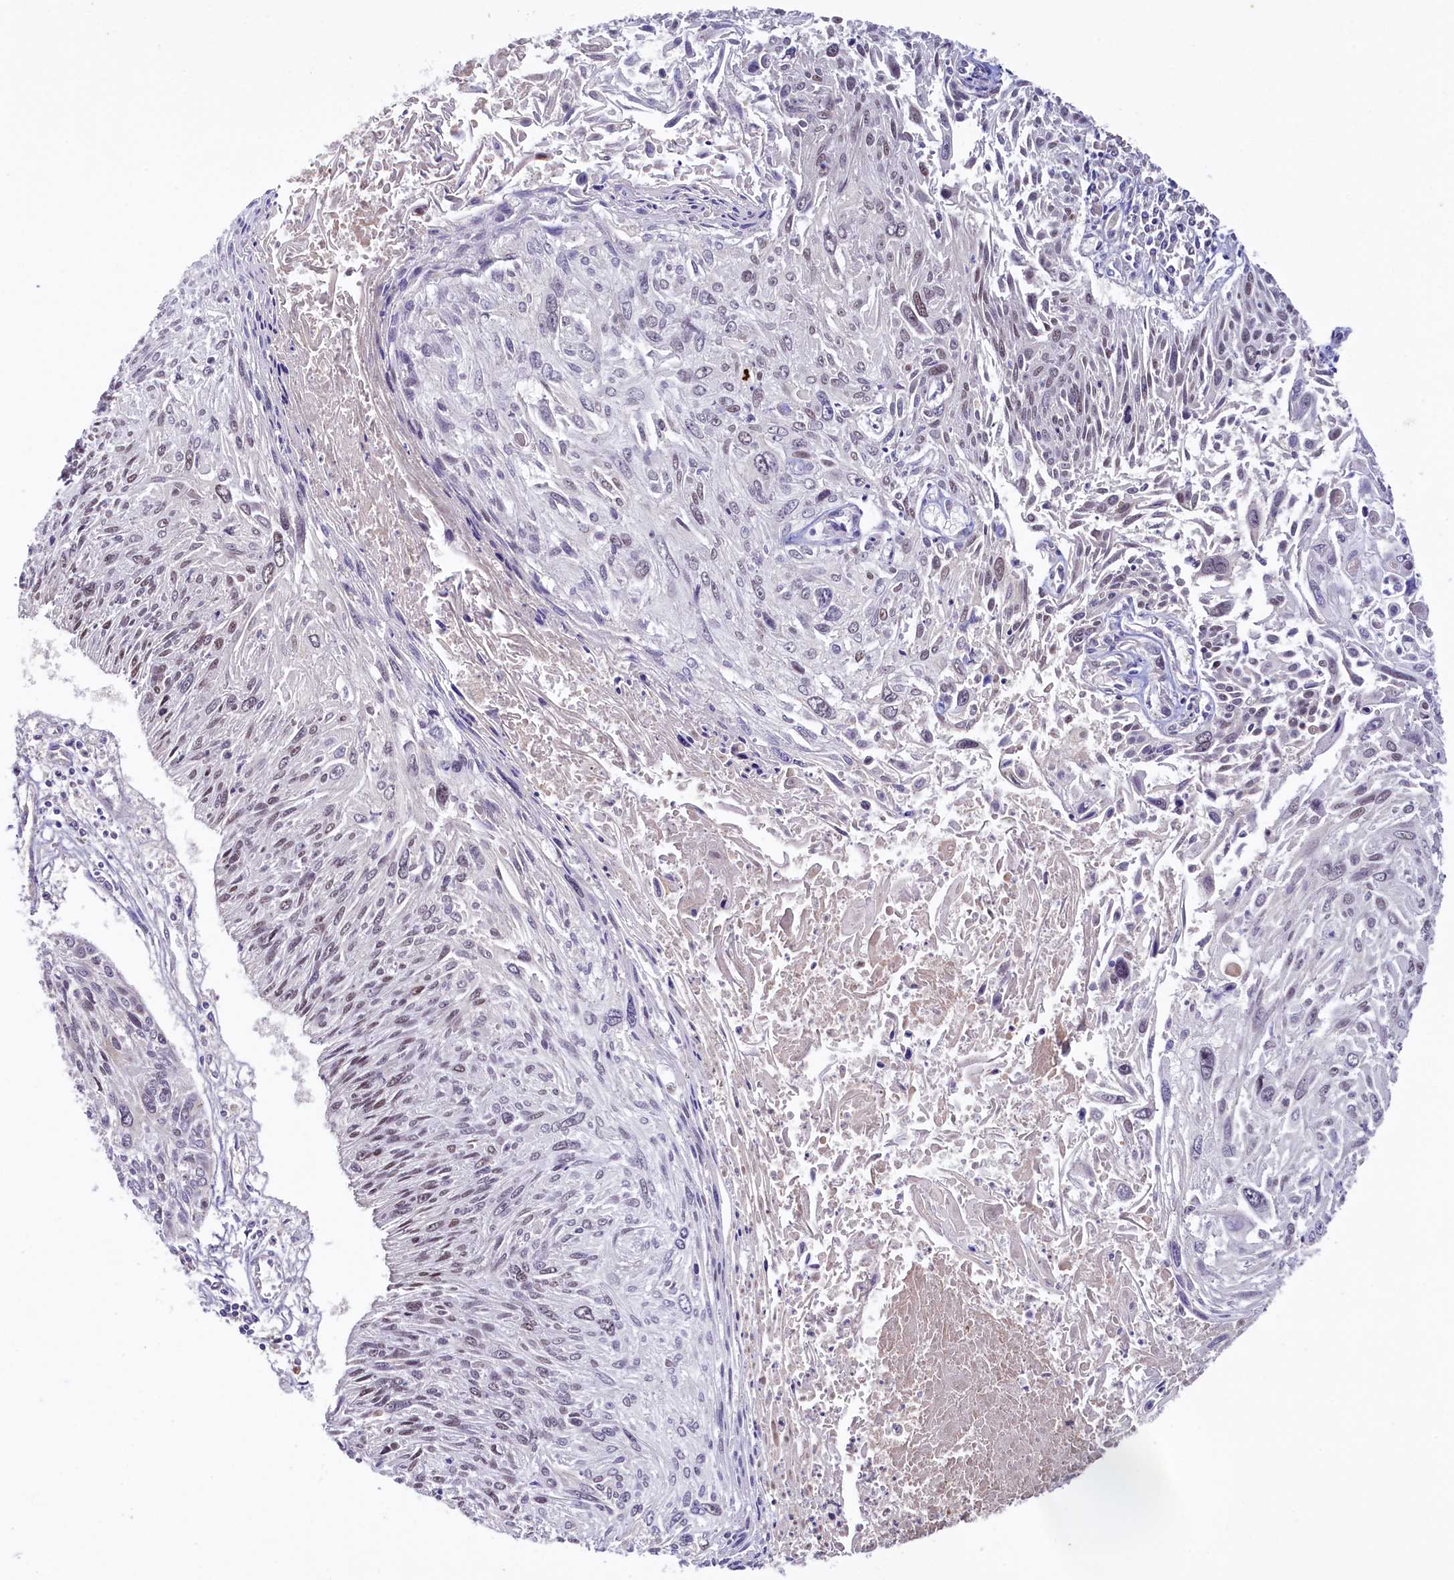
{"staining": {"intensity": "moderate", "quantity": "<25%", "location": "nuclear"}, "tissue": "cervical cancer", "cell_type": "Tumor cells", "image_type": "cancer", "snomed": [{"axis": "morphology", "description": "Squamous cell carcinoma, NOS"}, {"axis": "topography", "description": "Cervix"}], "caption": "Human cervical cancer (squamous cell carcinoma) stained for a protein (brown) demonstrates moderate nuclear positive positivity in approximately <25% of tumor cells.", "gene": "SLC39A6", "patient": {"sex": "female", "age": 51}}